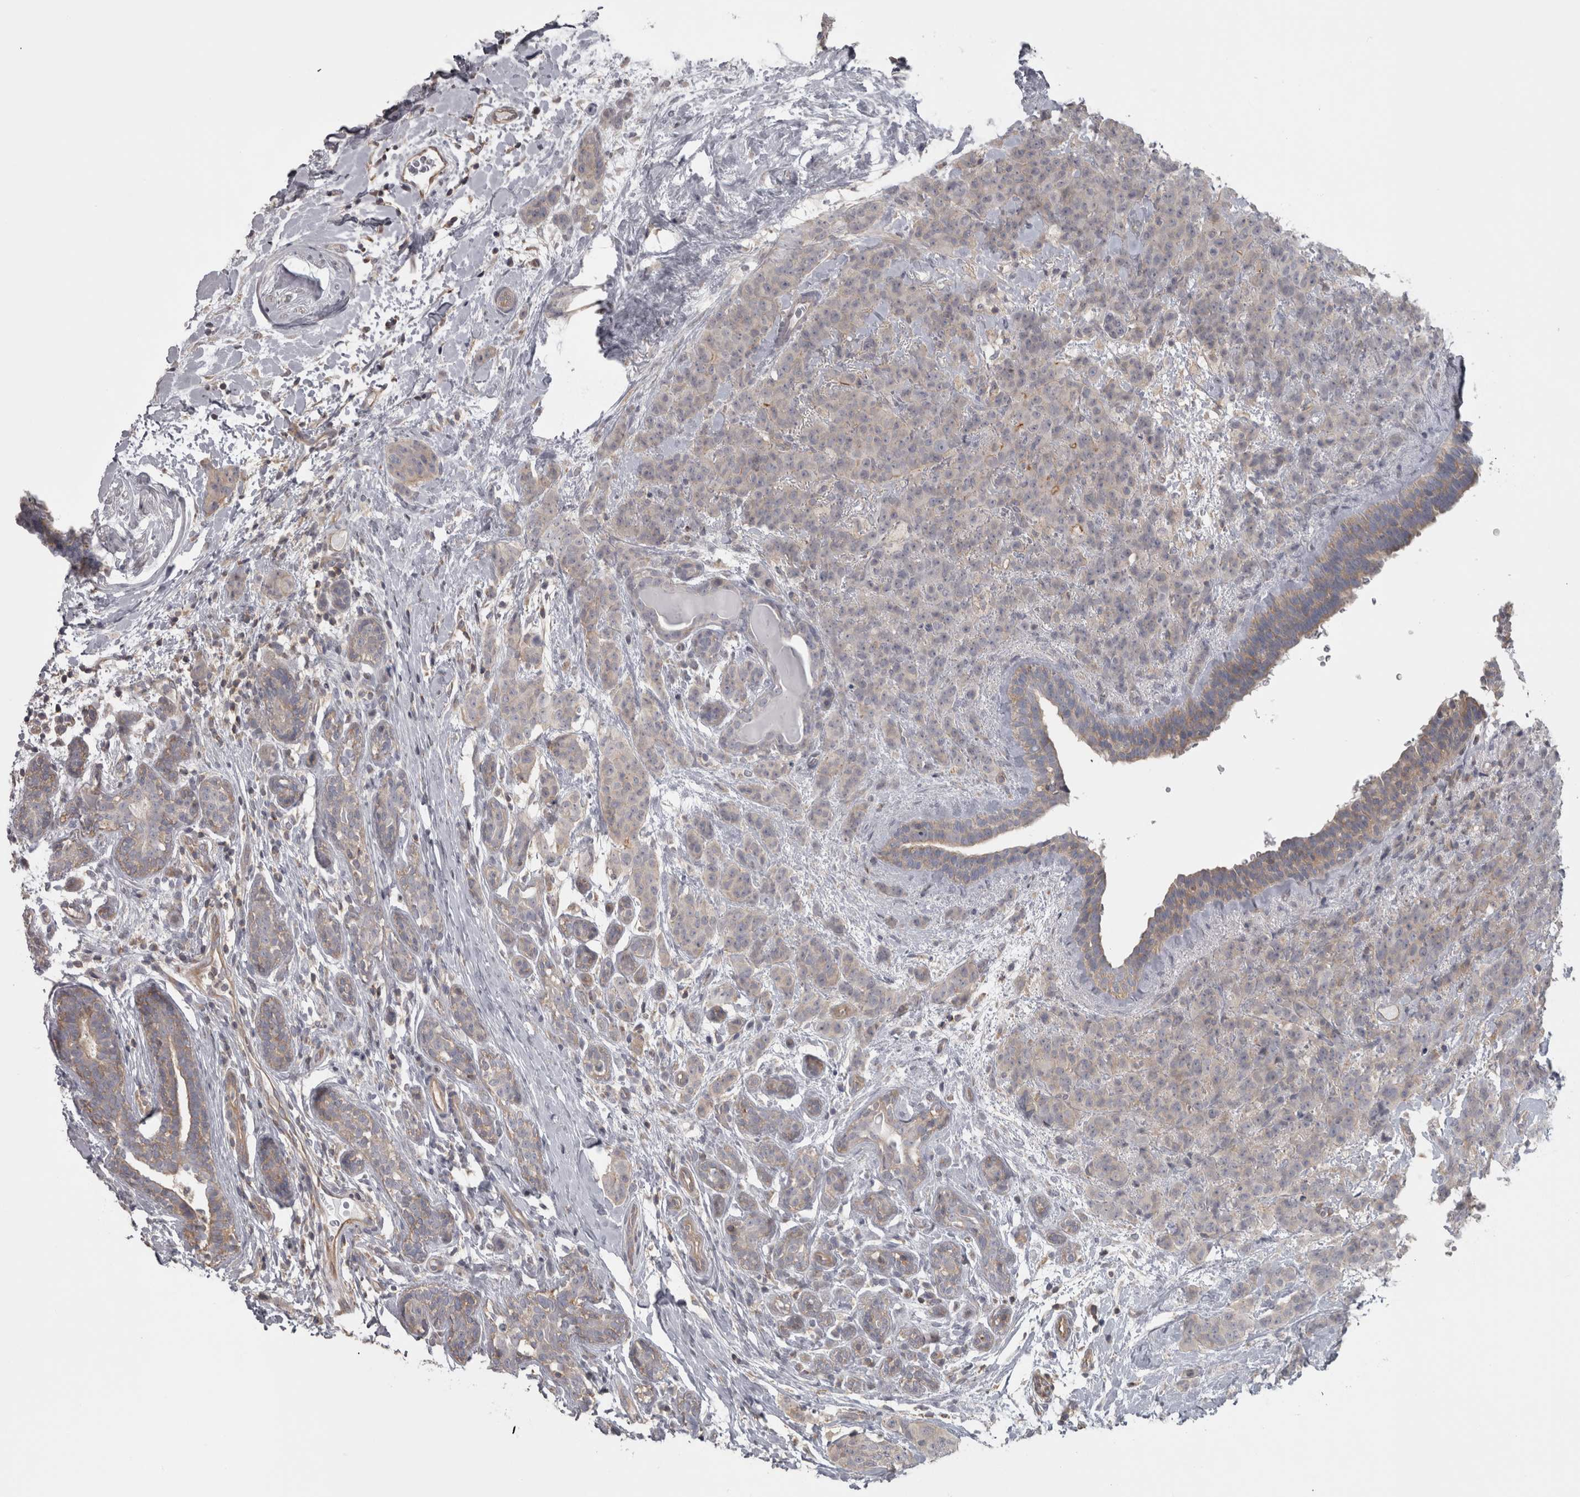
{"staining": {"intensity": "weak", "quantity": "<25%", "location": "cytoplasmic/membranous"}, "tissue": "breast cancer", "cell_type": "Tumor cells", "image_type": "cancer", "snomed": [{"axis": "morphology", "description": "Normal tissue, NOS"}, {"axis": "morphology", "description": "Duct carcinoma"}, {"axis": "topography", "description": "Breast"}], "caption": "An IHC micrograph of breast infiltrating ductal carcinoma is shown. There is no staining in tumor cells of breast infiltrating ductal carcinoma.", "gene": "PPP1R12B", "patient": {"sex": "female", "age": 40}}